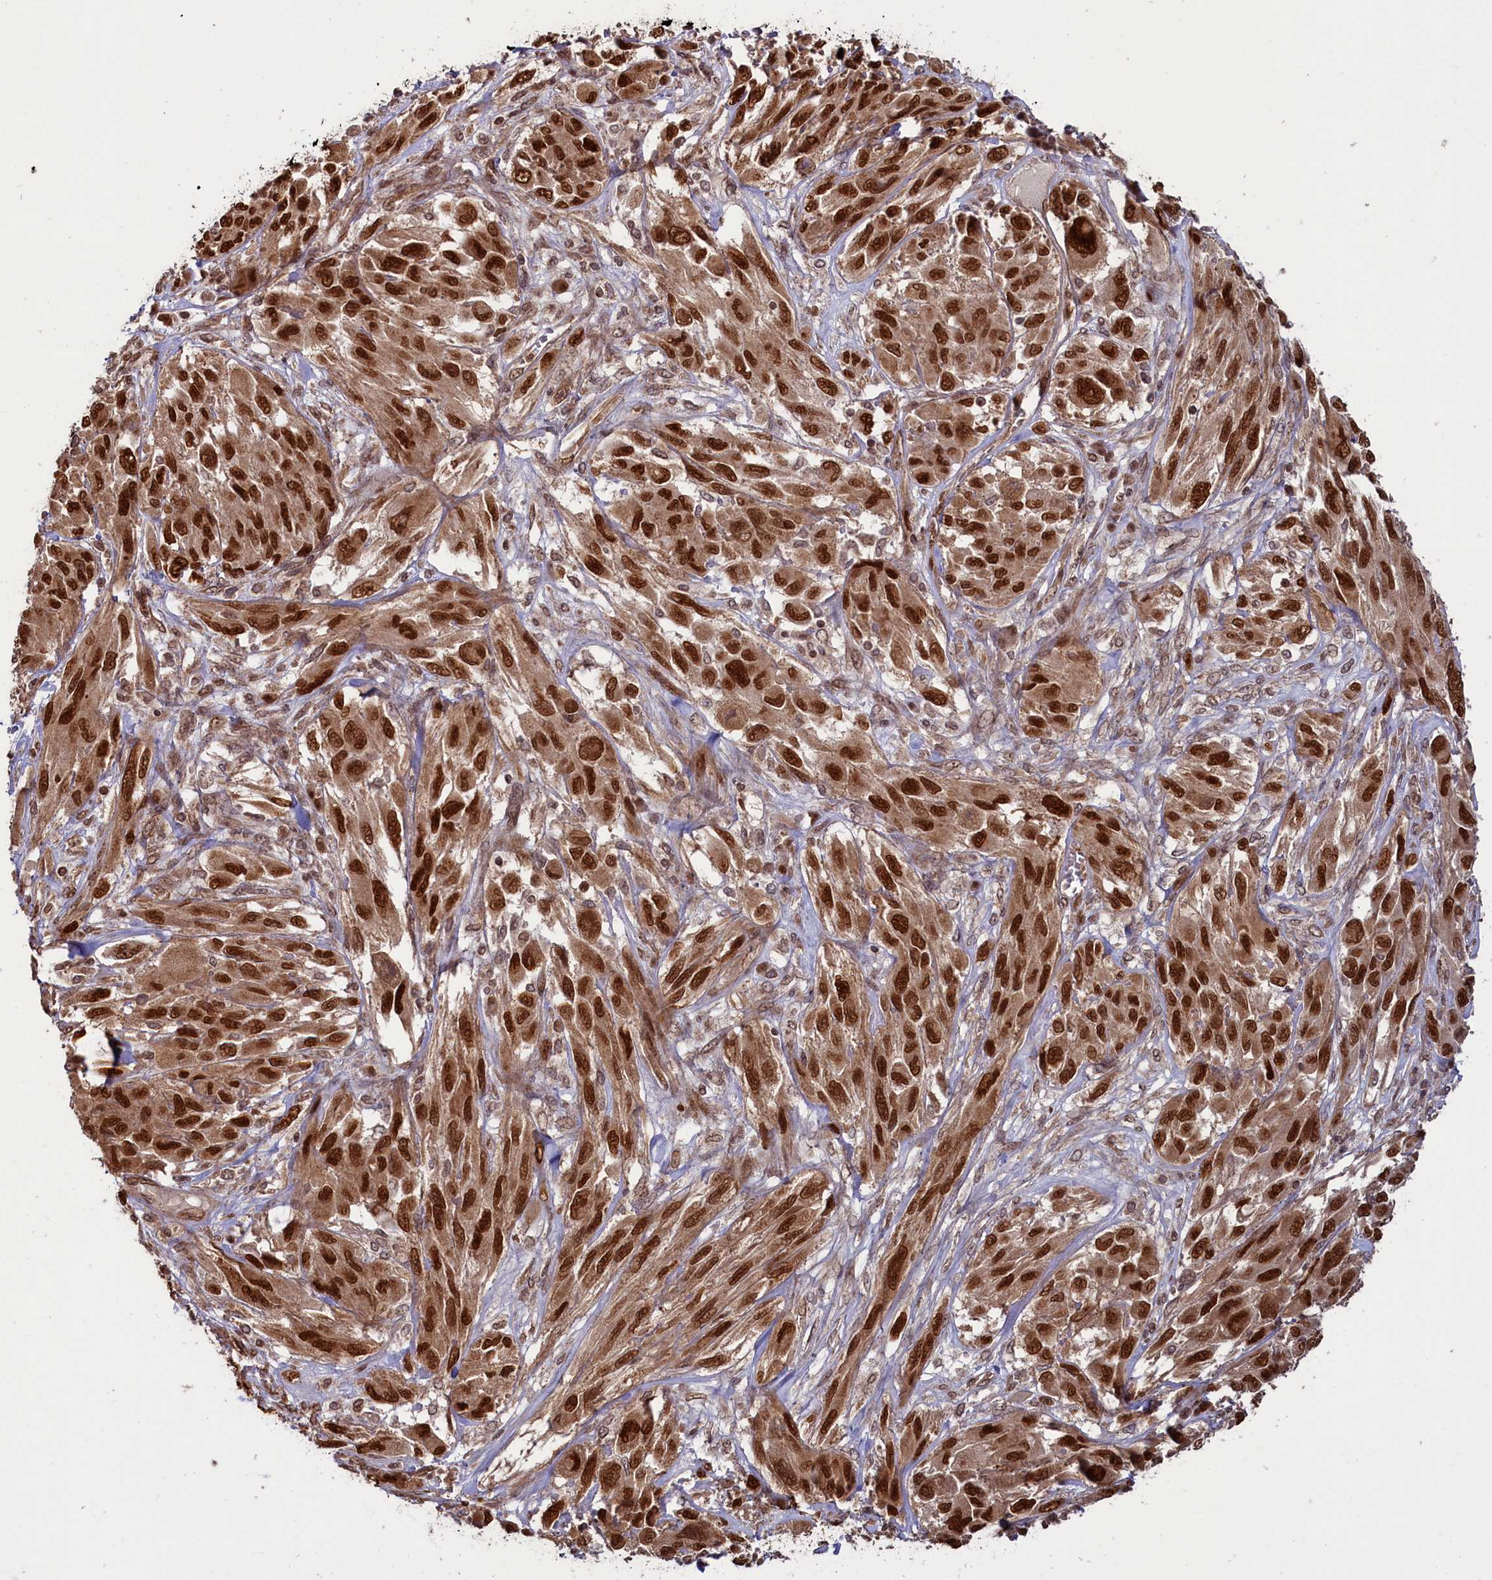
{"staining": {"intensity": "strong", "quantity": ">75%", "location": "nuclear"}, "tissue": "melanoma", "cell_type": "Tumor cells", "image_type": "cancer", "snomed": [{"axis": "morphology", "description": "Malignant melanoma, NOS"}, {"axis": "topography", "description": "Skin"}], "caption": "Melanoma was stained to show a protein in brown. There is high levels of strong nuclear positivity in about >75% of tumor cells.", "gene": "NAE1", "patient": {"sex": "female", "age": 91}}